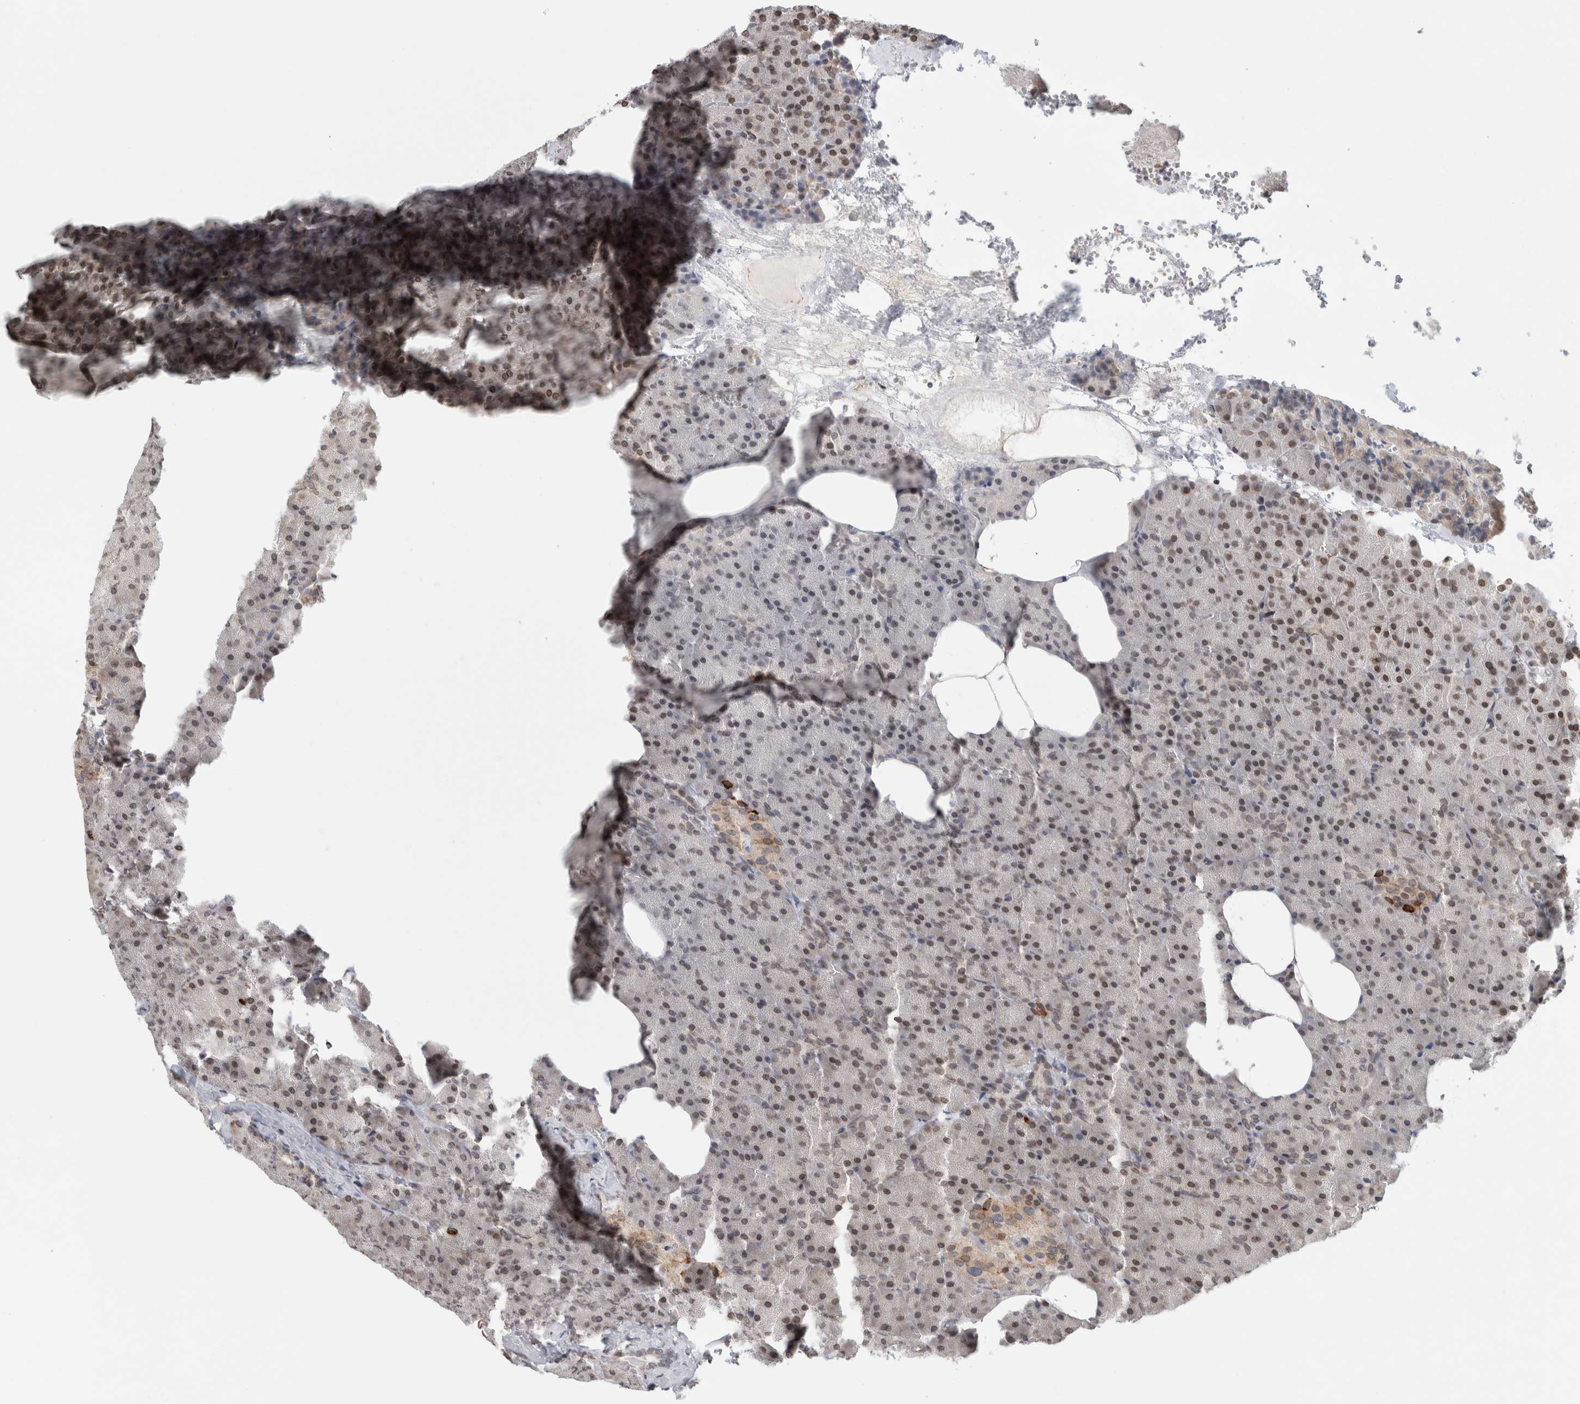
{"staining": {"intensity": "moderate", "quantity": ">75%", "location": "nuclear"}, "tissue": "pancreas", "cell_type": "Exocrine glandular cells", "image_type": "normal", "snomed": [{"axis": "morphology", "description": "Normal tissue, NOS"}, {"axis": "morphology", "description": "Carcinoid, malignant, NOS"}, {"axis": "topography", "description": "Pancreas"}], "caption": "Pancreas was stained to show a protein in brown. There is medium levels of moderate nuclear staining in about >75% of exocrine glandular cells. Using DAB (brown) and hematoxylin (blue) stains, captured at high magnification using brightfield microscopy.", "gene": "RBMX2", "patient": {"sex": "female", "age": 35}}